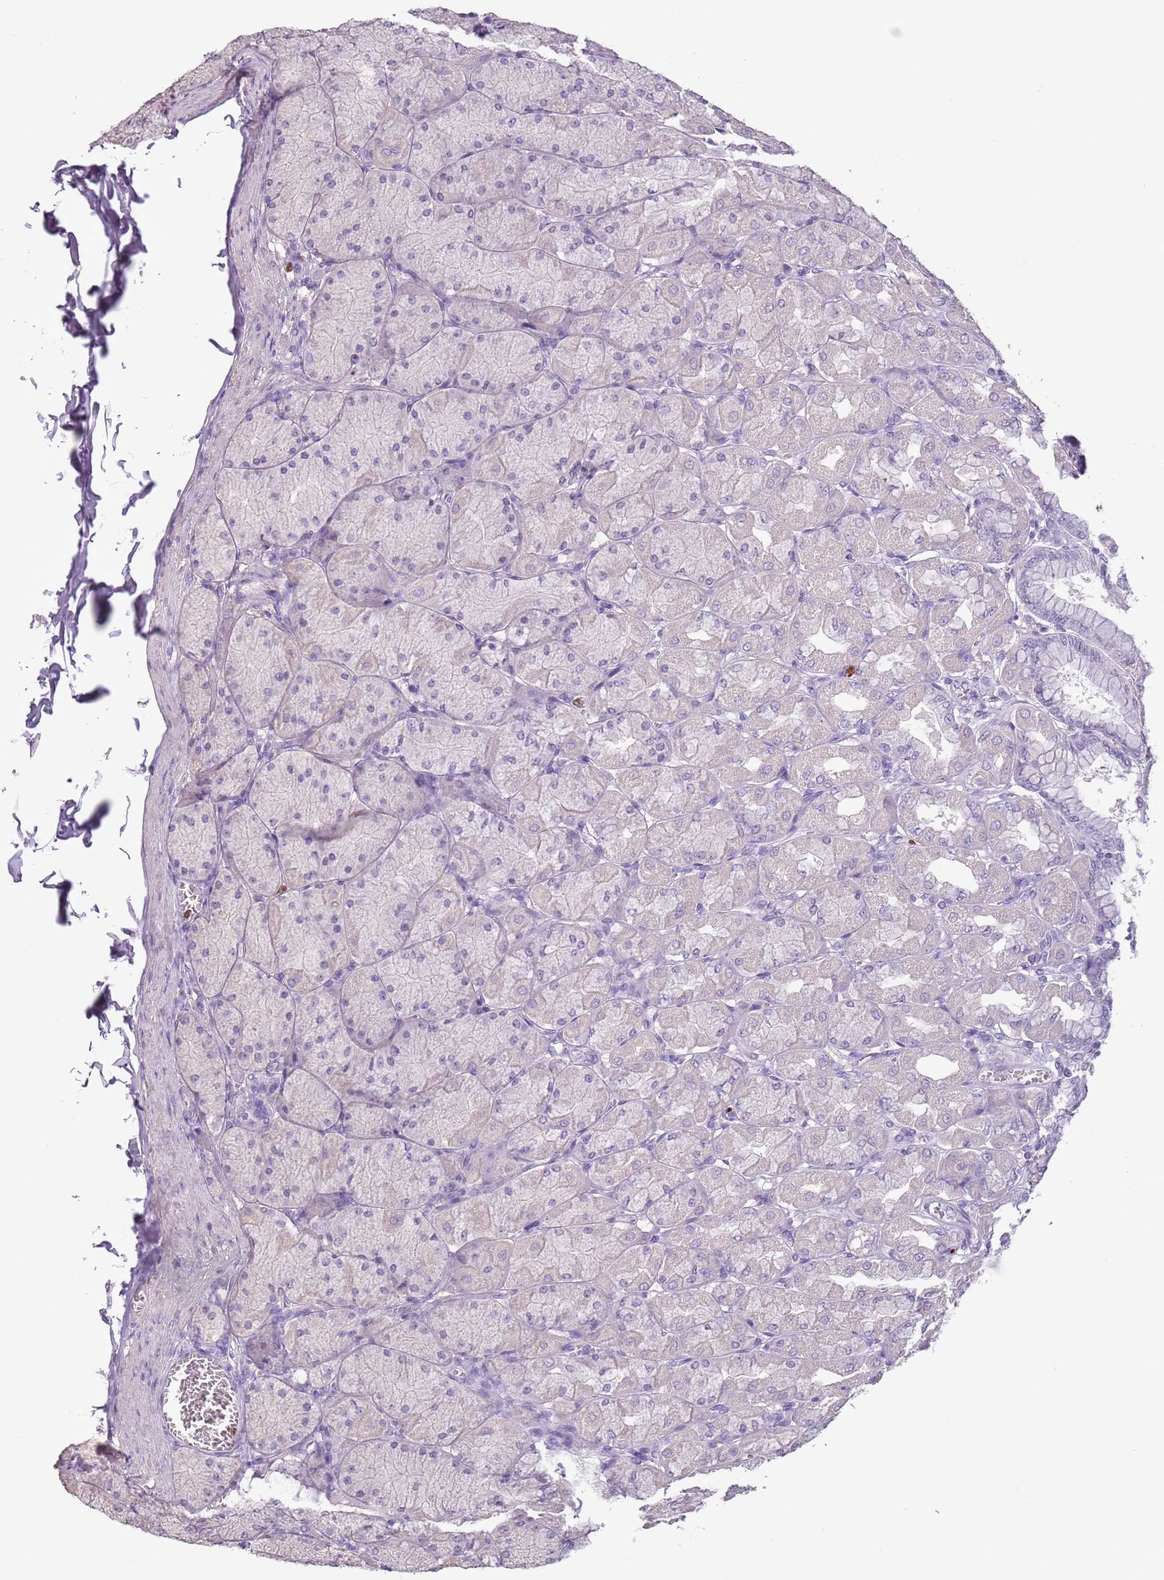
{"staining": {"intensity": "negative", "quantity": "none", "location": "none"}, "tissue": "stomach", "cell_type": "Glandular cells", "image_type": "normal", "snomed": [{"axis": "morphology", "description": "Normal tissue, NOS"}, {"axis": "topography", "description": "Stomach, upper"}], "caption": "This is an immunohistochemistry photomicrograph of unremarkable stomach. There is no staining in glandular cells.", "gene": "CELF6", "patient": {"sex": "female", "age": 56}}